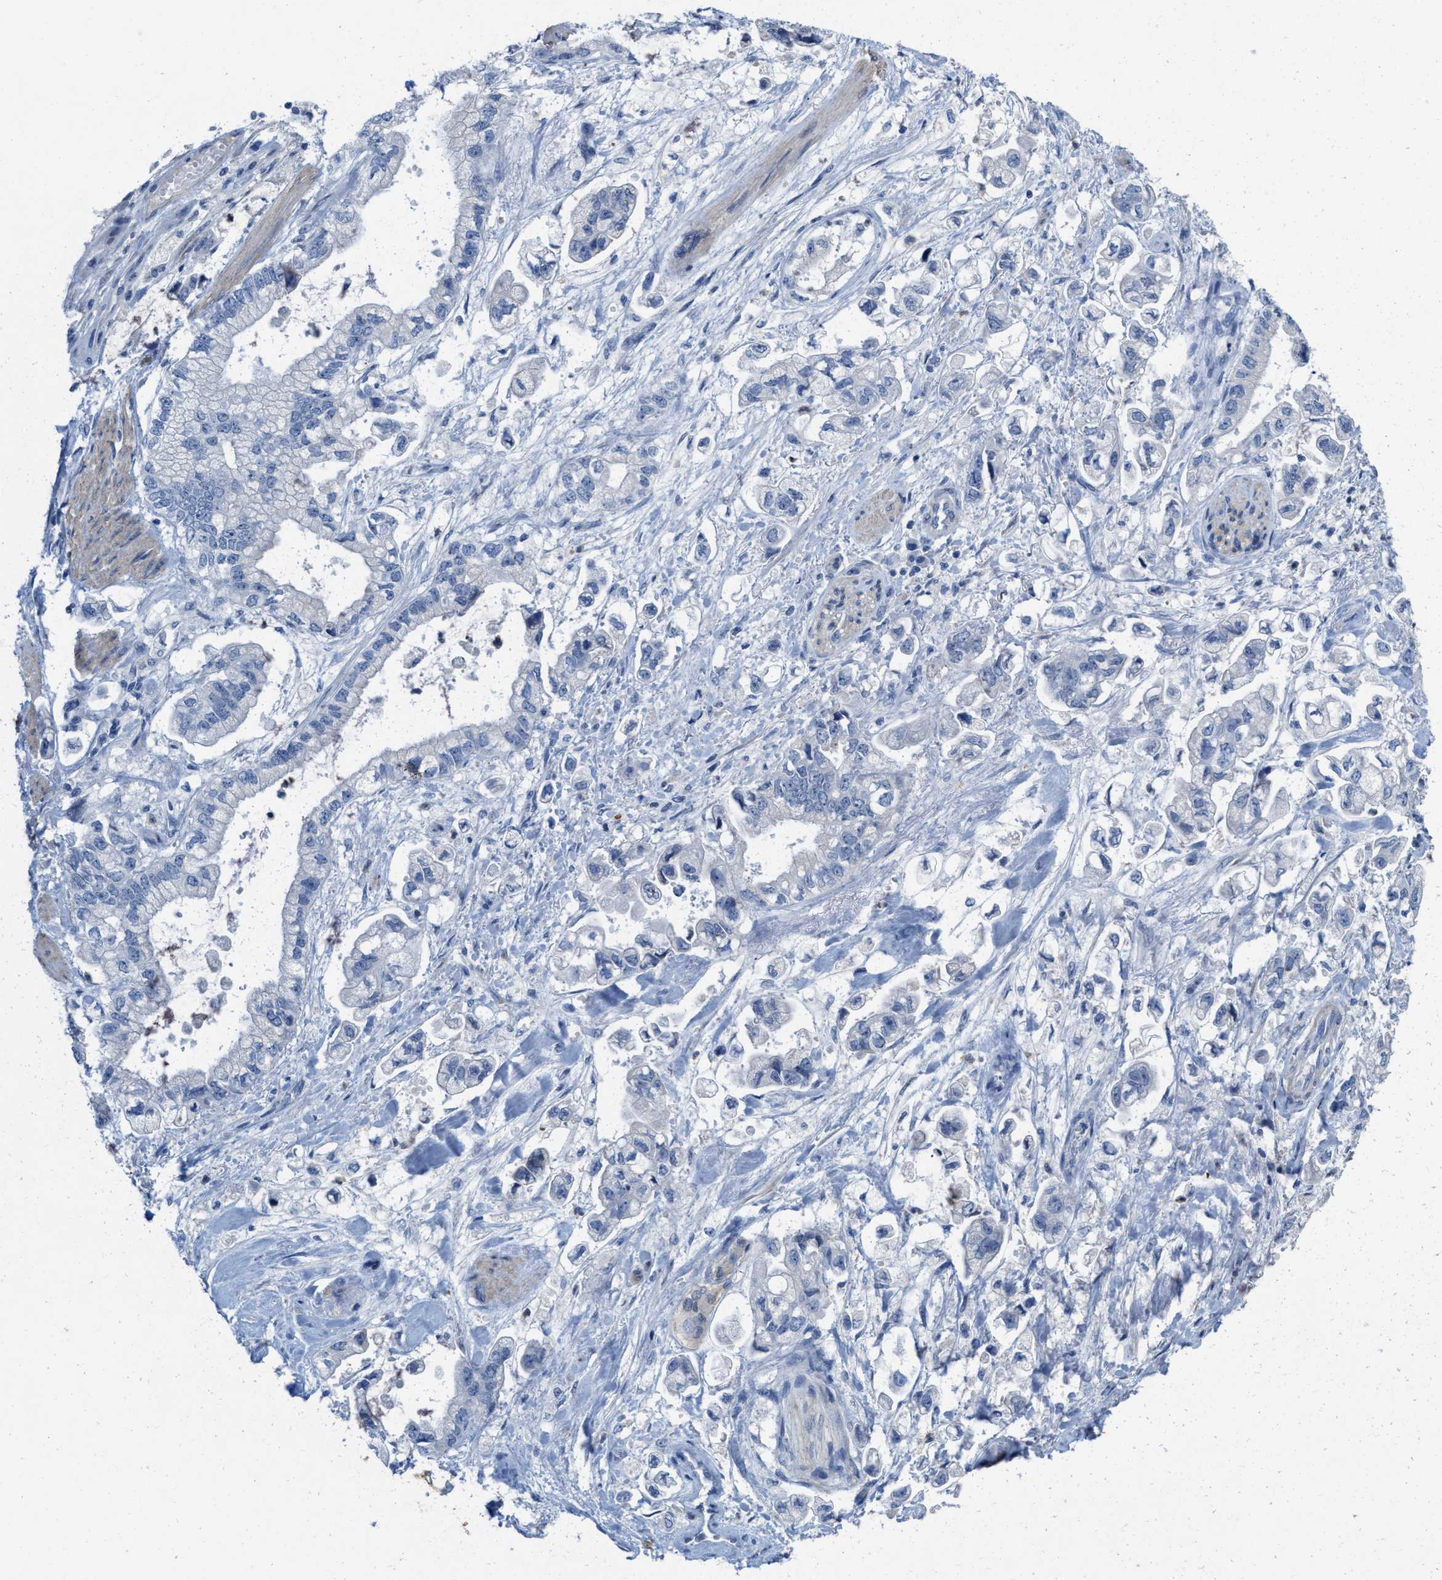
{"staining": {"intensity": "negative", "quantity": "none", "location": "none"}, "tissue": "stomach cancer", "cell_type": "Tumor cells", "image_type": "cancer", "snomed": [{"axis": "morphology", "description": "Normal tissue, NOS"}, {"axis": "morphology", "description": "Adenocarcinoma, NOS"}, {"axis": "topography", "description": "Stomach"}], "caption": "IHC of human stomach cancer (adenocarcinoma) exhibits no expression in tumor cells.", "gene": "CPA2", "patient": {"sex": "male", "age": 62}}